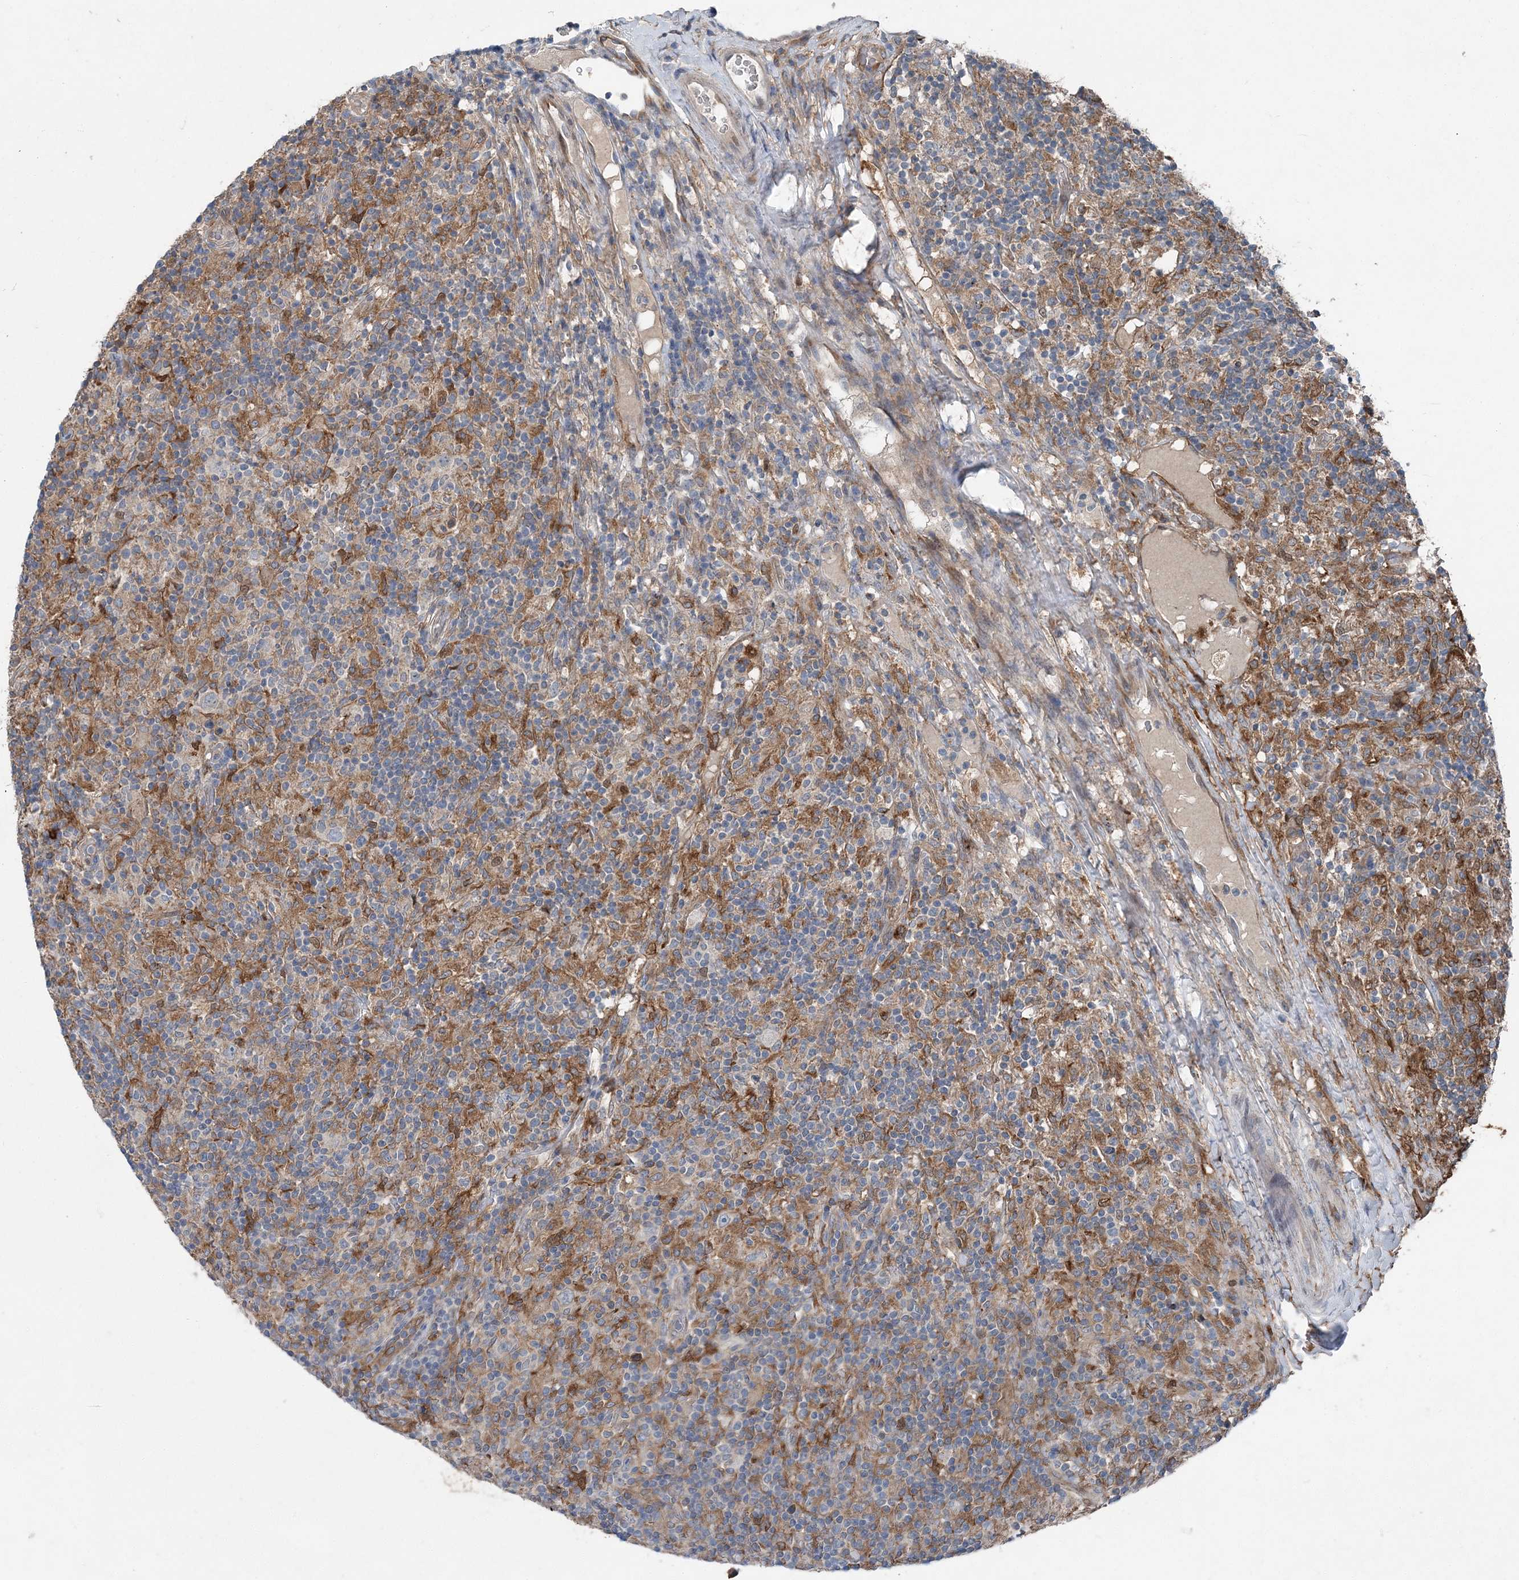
{"staining": {"intensity": "negative", "quantity": "none", "location": "none"}, "tissue": "lymphoma", "cell_type": "Tumor cells", "image_type": "cancer", "snomed": [{"axis": "morphology", "description": "Hodgkin's disease, NOS"}, {"axis": "topography", "description": "Lymph node"}], "caption": "Protein analysis of Hodgkin's disease shows no significant positivity in tumor cells. (DAB IHC with hematoxylin counter stain).", "gene": "SPOPL", "patient": {"sex": "male", "age": 70}}